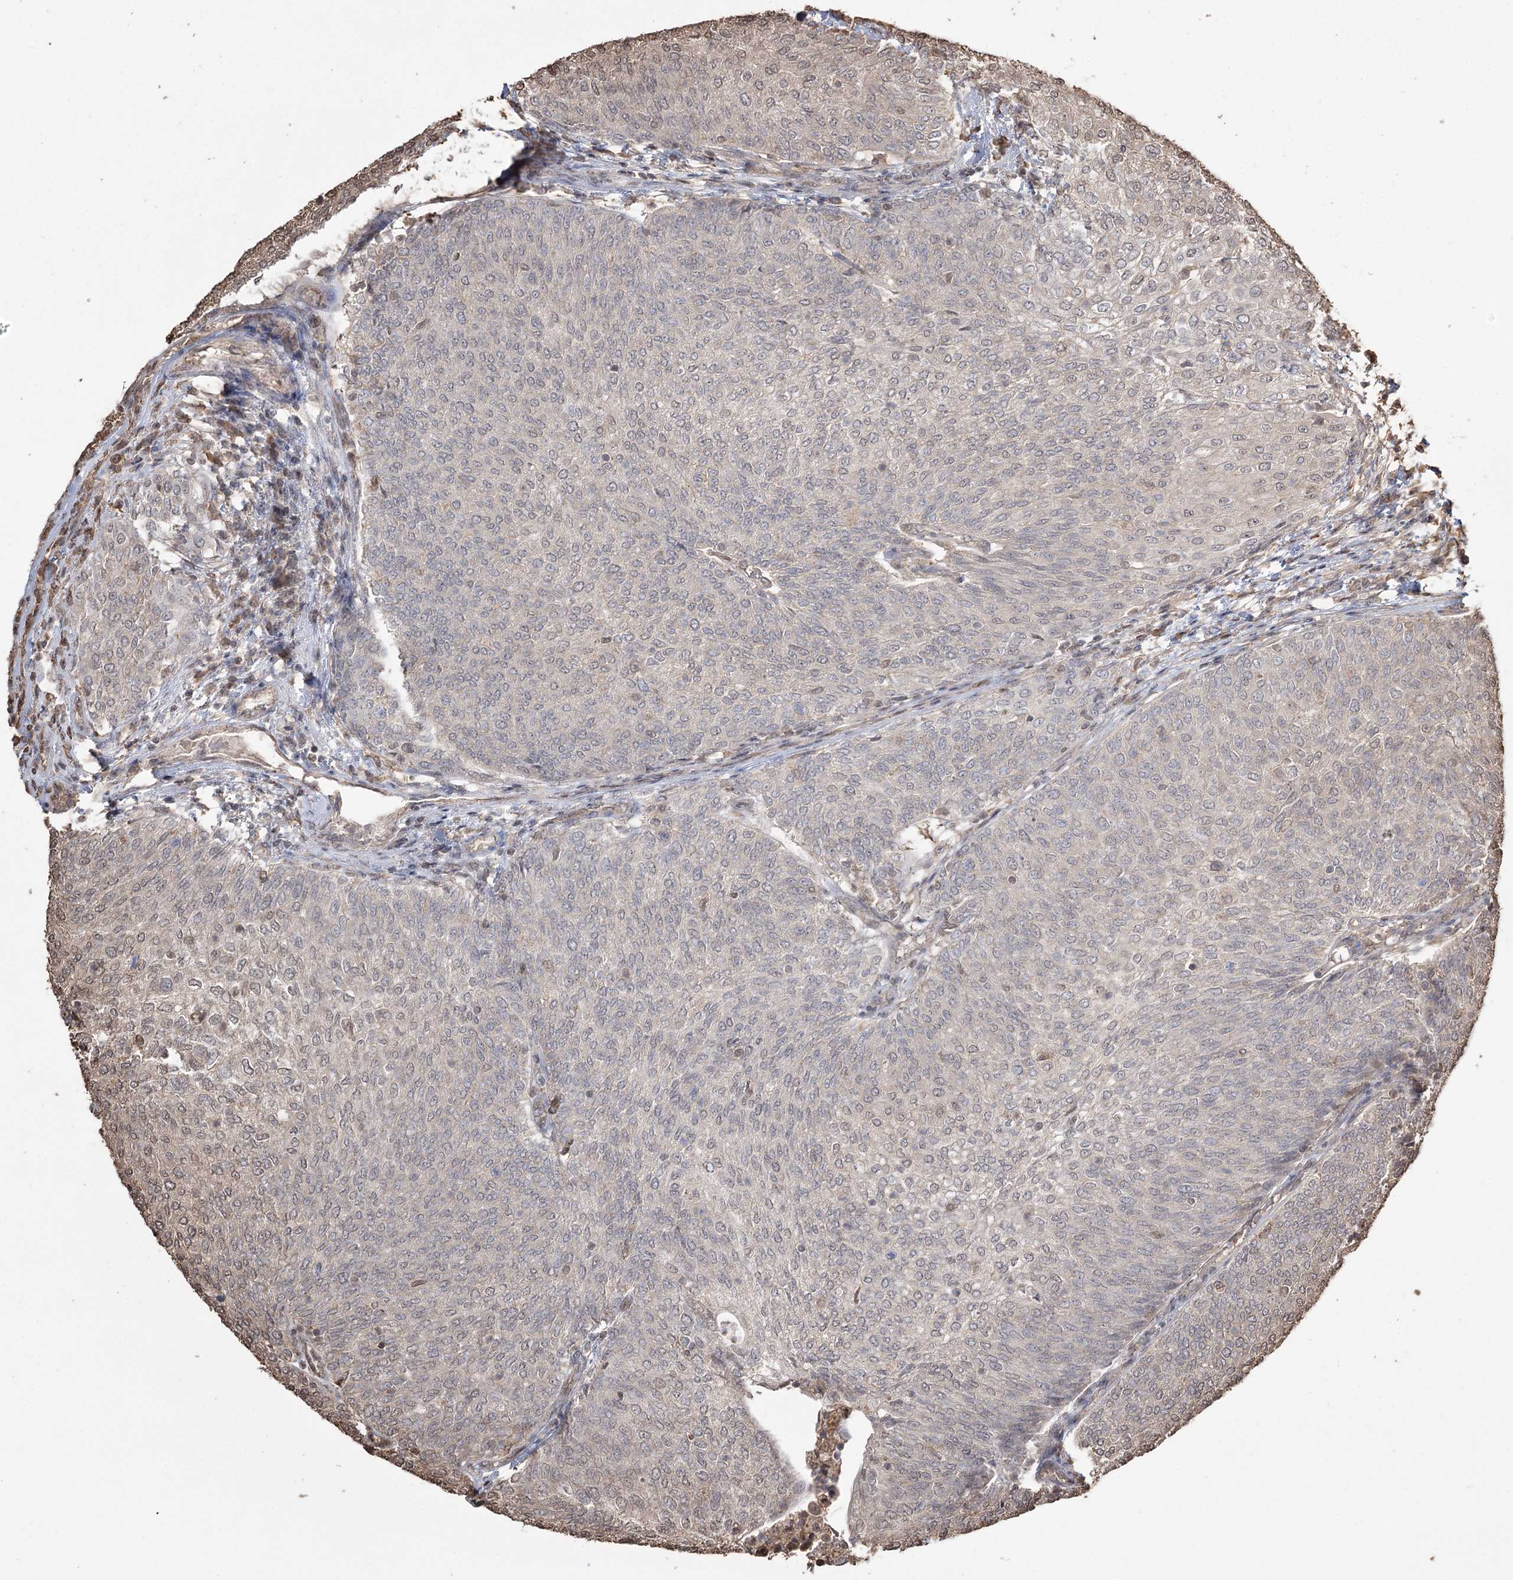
{"staining": {"intensity": "negative", "quantity": "none", "location": "none"}, "tissue": "urothelial cancer", "cell_type": "Tumor cells", "image_type": "cancer", "snomed": [{"axis": "morphology", "description": "Urothelial carcinoma, Low grade"}, {"axis": "topography", "description": "Urinary bladder"}], "caption": "The micrograph shows no significant staining in tumor cells of urothelial cancer.", "gene": "PLCH1", "patient": {"sex": "female", "age": 79}}